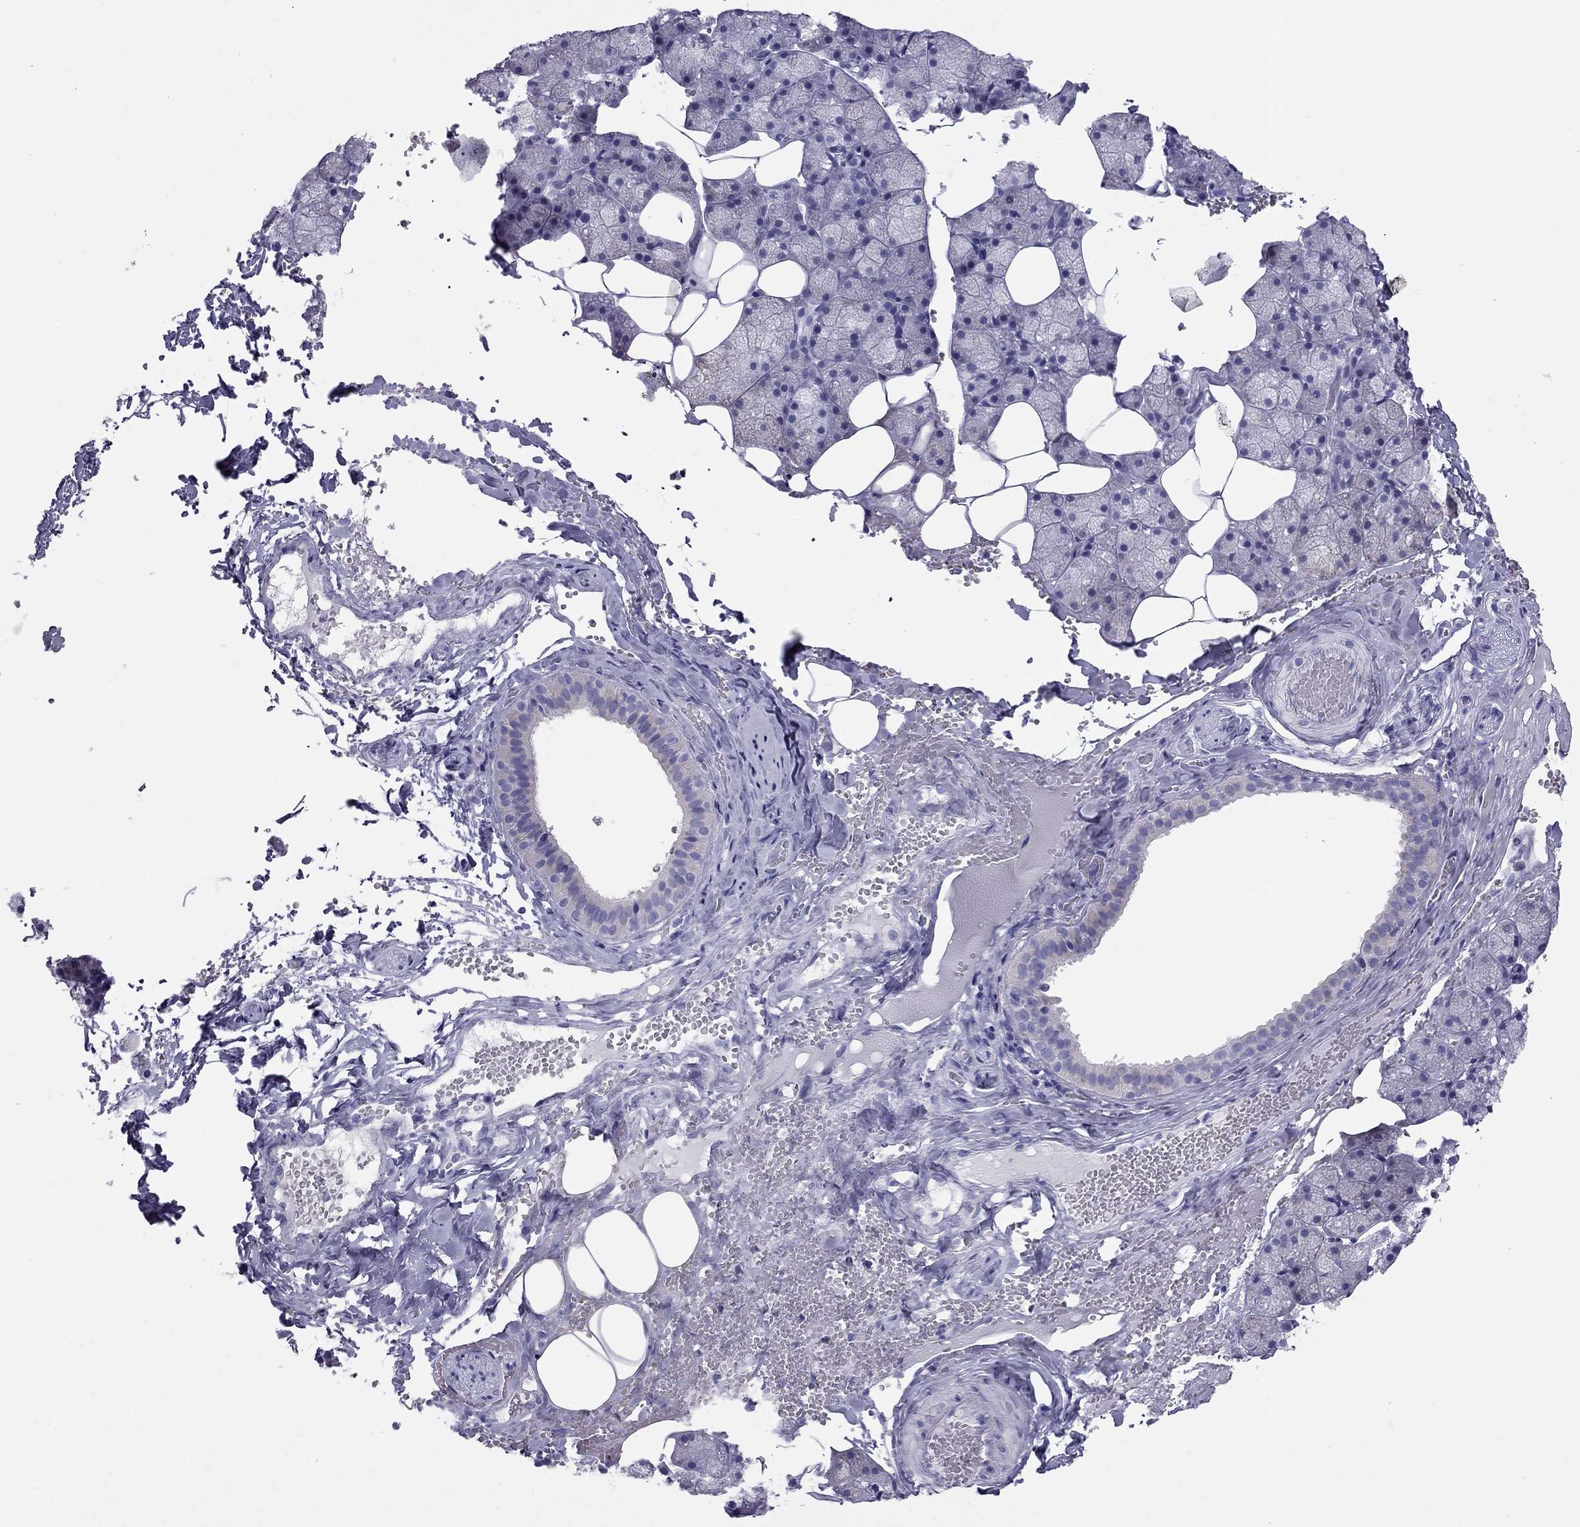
{"staining": {"intensity": "moderate", "quantity": "<25%", "location": "cytoplasmic/membranous"}, "tissue": "salivary gland", "cell_type": "Glandular cells", "image_type": "normal", "snomed": [{"axis": "morphology", "description": "Normal tissue, NOS"}, {"axis": "topography", "description": "Salivary gland"}], "caption": "Brown immunohistochemical staining in normal salivary gland shows moderate cytoplasmic/membranous positivity in approximately <25% of glandular cells.", "gene": "TRPM3", "patient": {"sex": "male", "age": 38}}